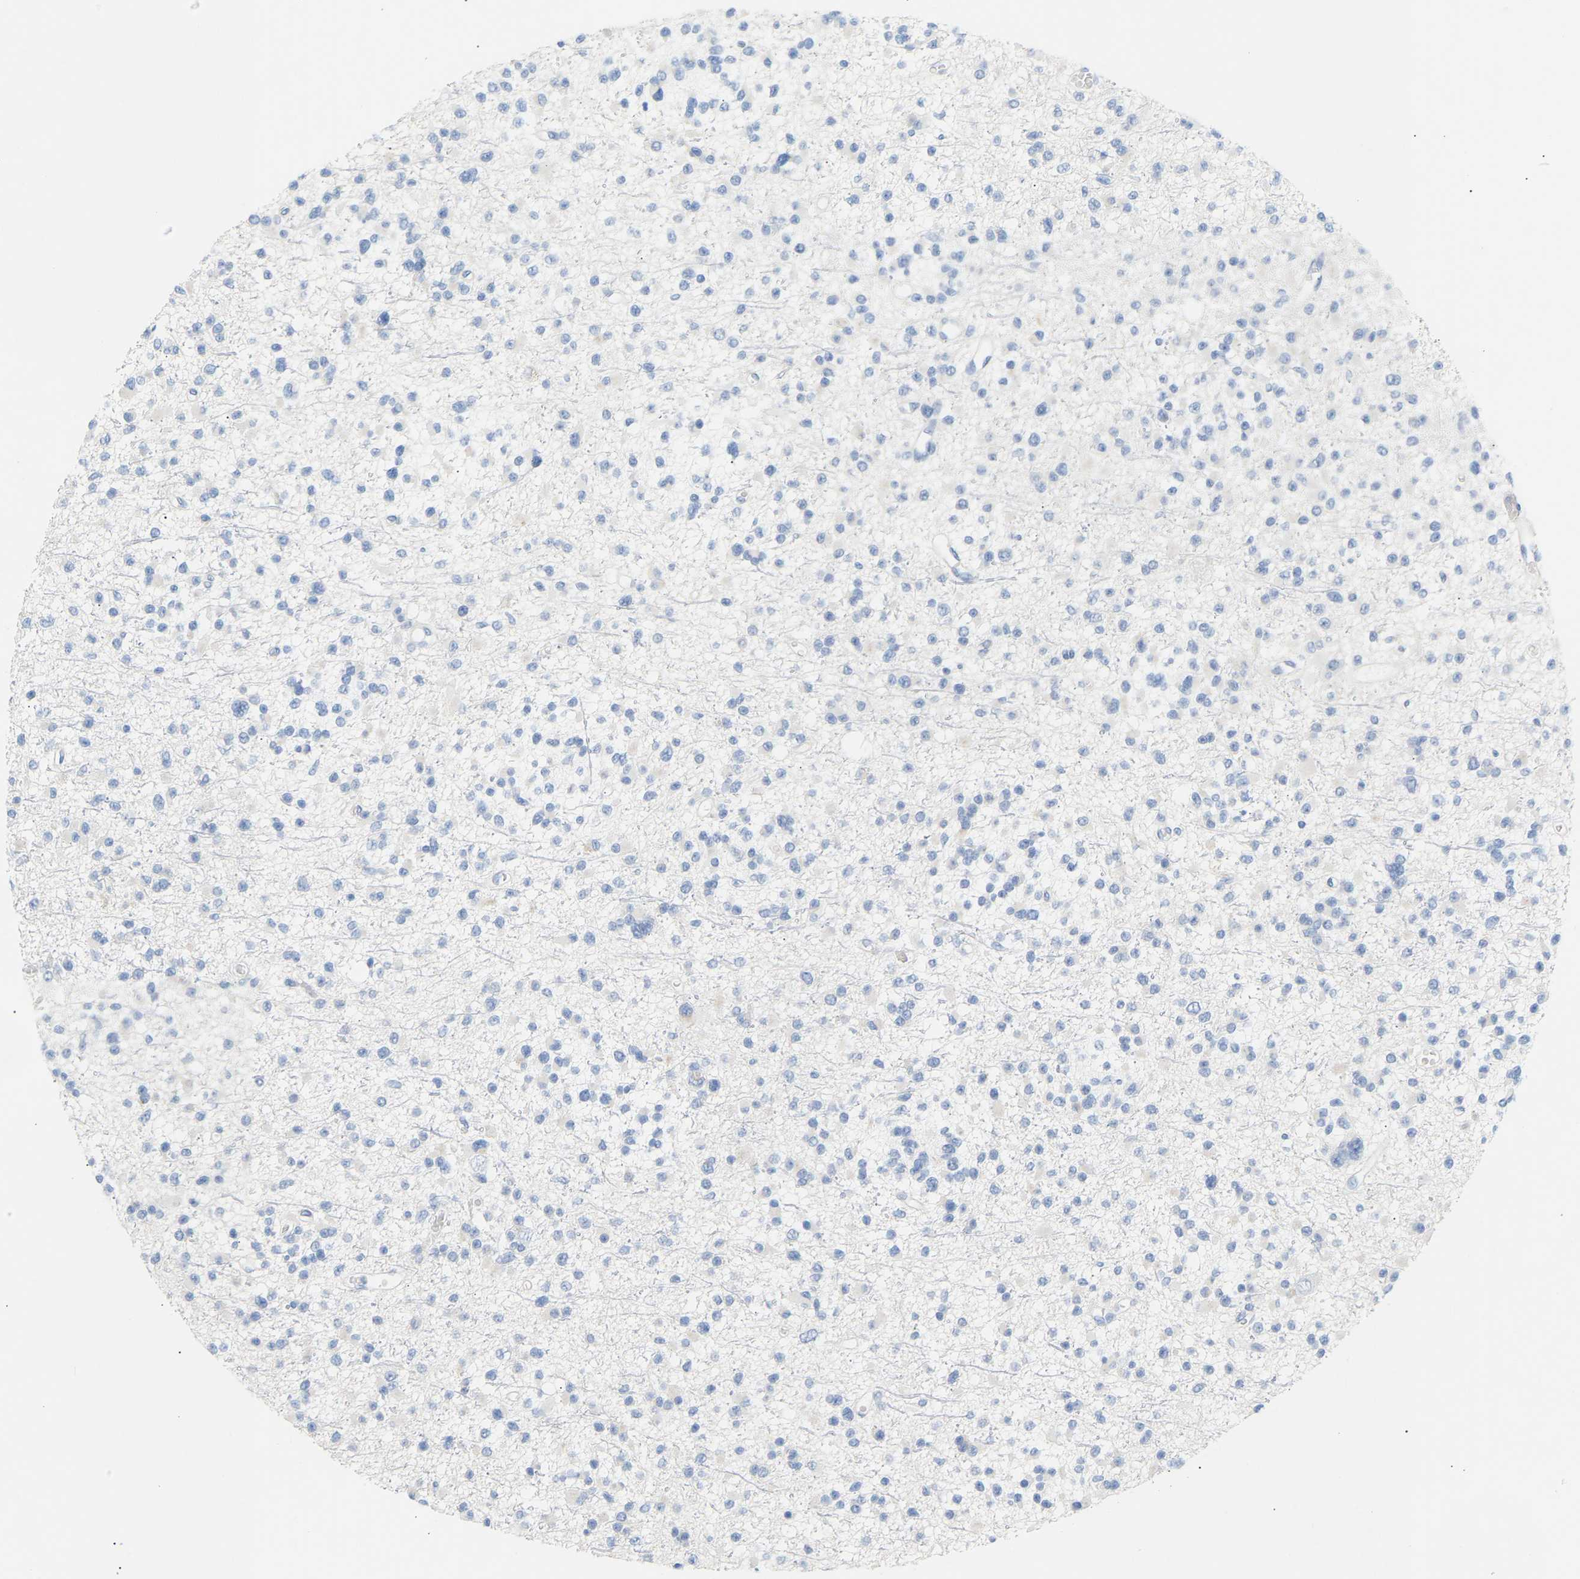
{"staining": {"intensity": "negative", "quantity": "none", "location": "none"}, "tissue": "glioma", "cell_type": "Tumor cells", "image_type": "cancer", "snomed": [{"axis": "morphology", "description": "Glioma, malignant, Low grade"}, {"axis": "topography", "description": "Brain"}], "caption": "Immunohistochemistry of glioma demonstrates no expression in tumor cells.", "gene": "PEX1", "patient": {"sex": "female", "age": 22}}